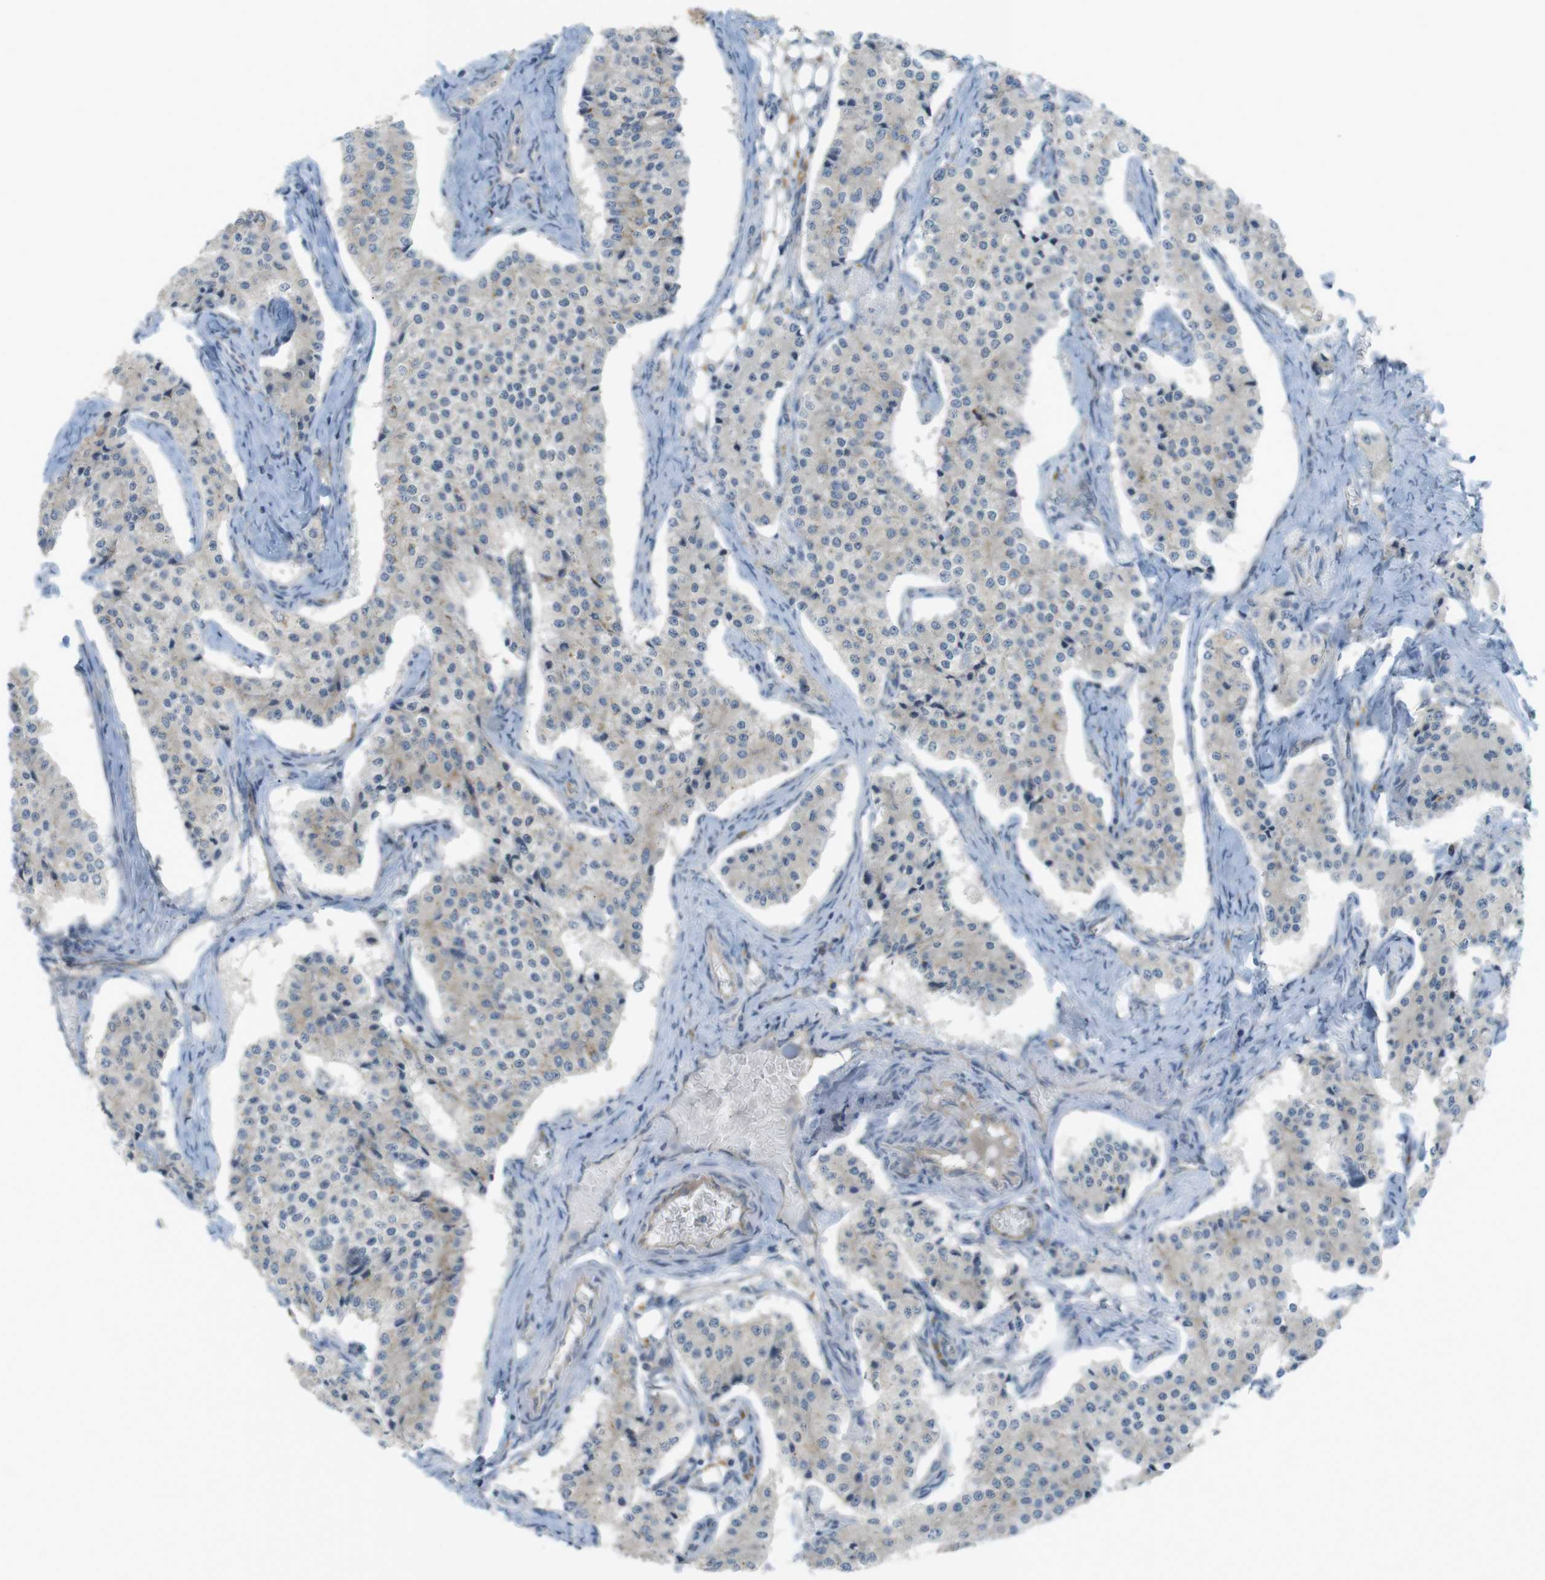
{"staining": {"intensity": "negative", "quantity": "none", "location": "none"}, "tissue": "carcinoid", "cell_type": "Tumor cells", "image_type": "cancer", "snomed": [{"axis": "morphology", "description": "Carcinoid, malignant, NOS"}, {"axis": "topography", "description": "Colon"}], "caption": "This is an IHC micrograph of human carcinoid. There is no positivity in tumor cells.", "gene": "GJC3", "patient": {"sex": "female", "age": 52}}